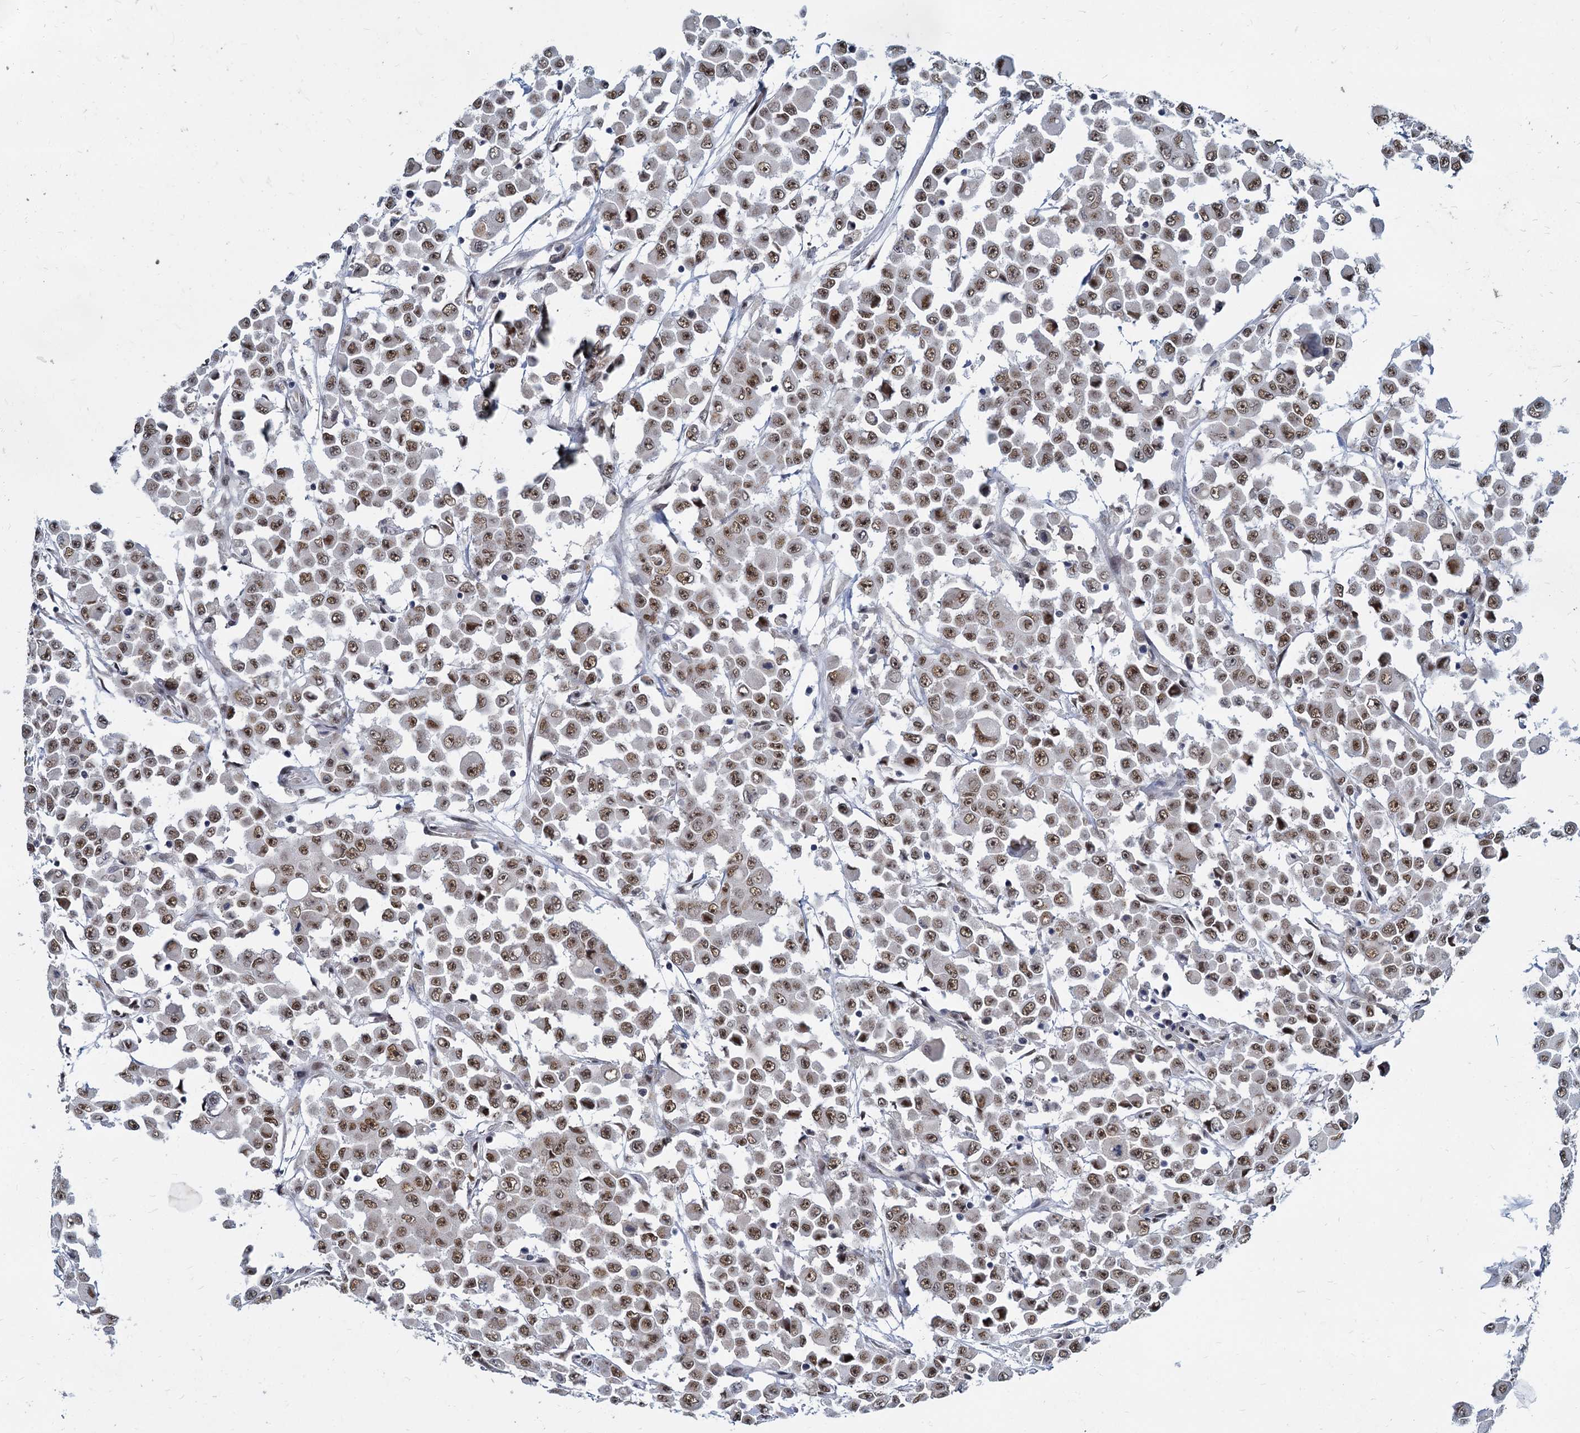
{"staining": {"intensity": "moderate", "quantity": ">75%", "location": "nuclear"}, "tissue": "colorectal cancer", "cell_type": "Tumor cells", "image_type": "cancer", "snomed": [{"axis": "morphology", "description": "Adenocarcinoma, NOS"}, {"axis": "topography", "description": "Colon"}], "caption": "Immunohistochemical staining of colorectal adenocarcinoma demonstrates moderate nuclear protein staining in approximately >75% of tumor cells.", "gene": "RPRD1A", "patient": {"sex": "male", "age": 51}}